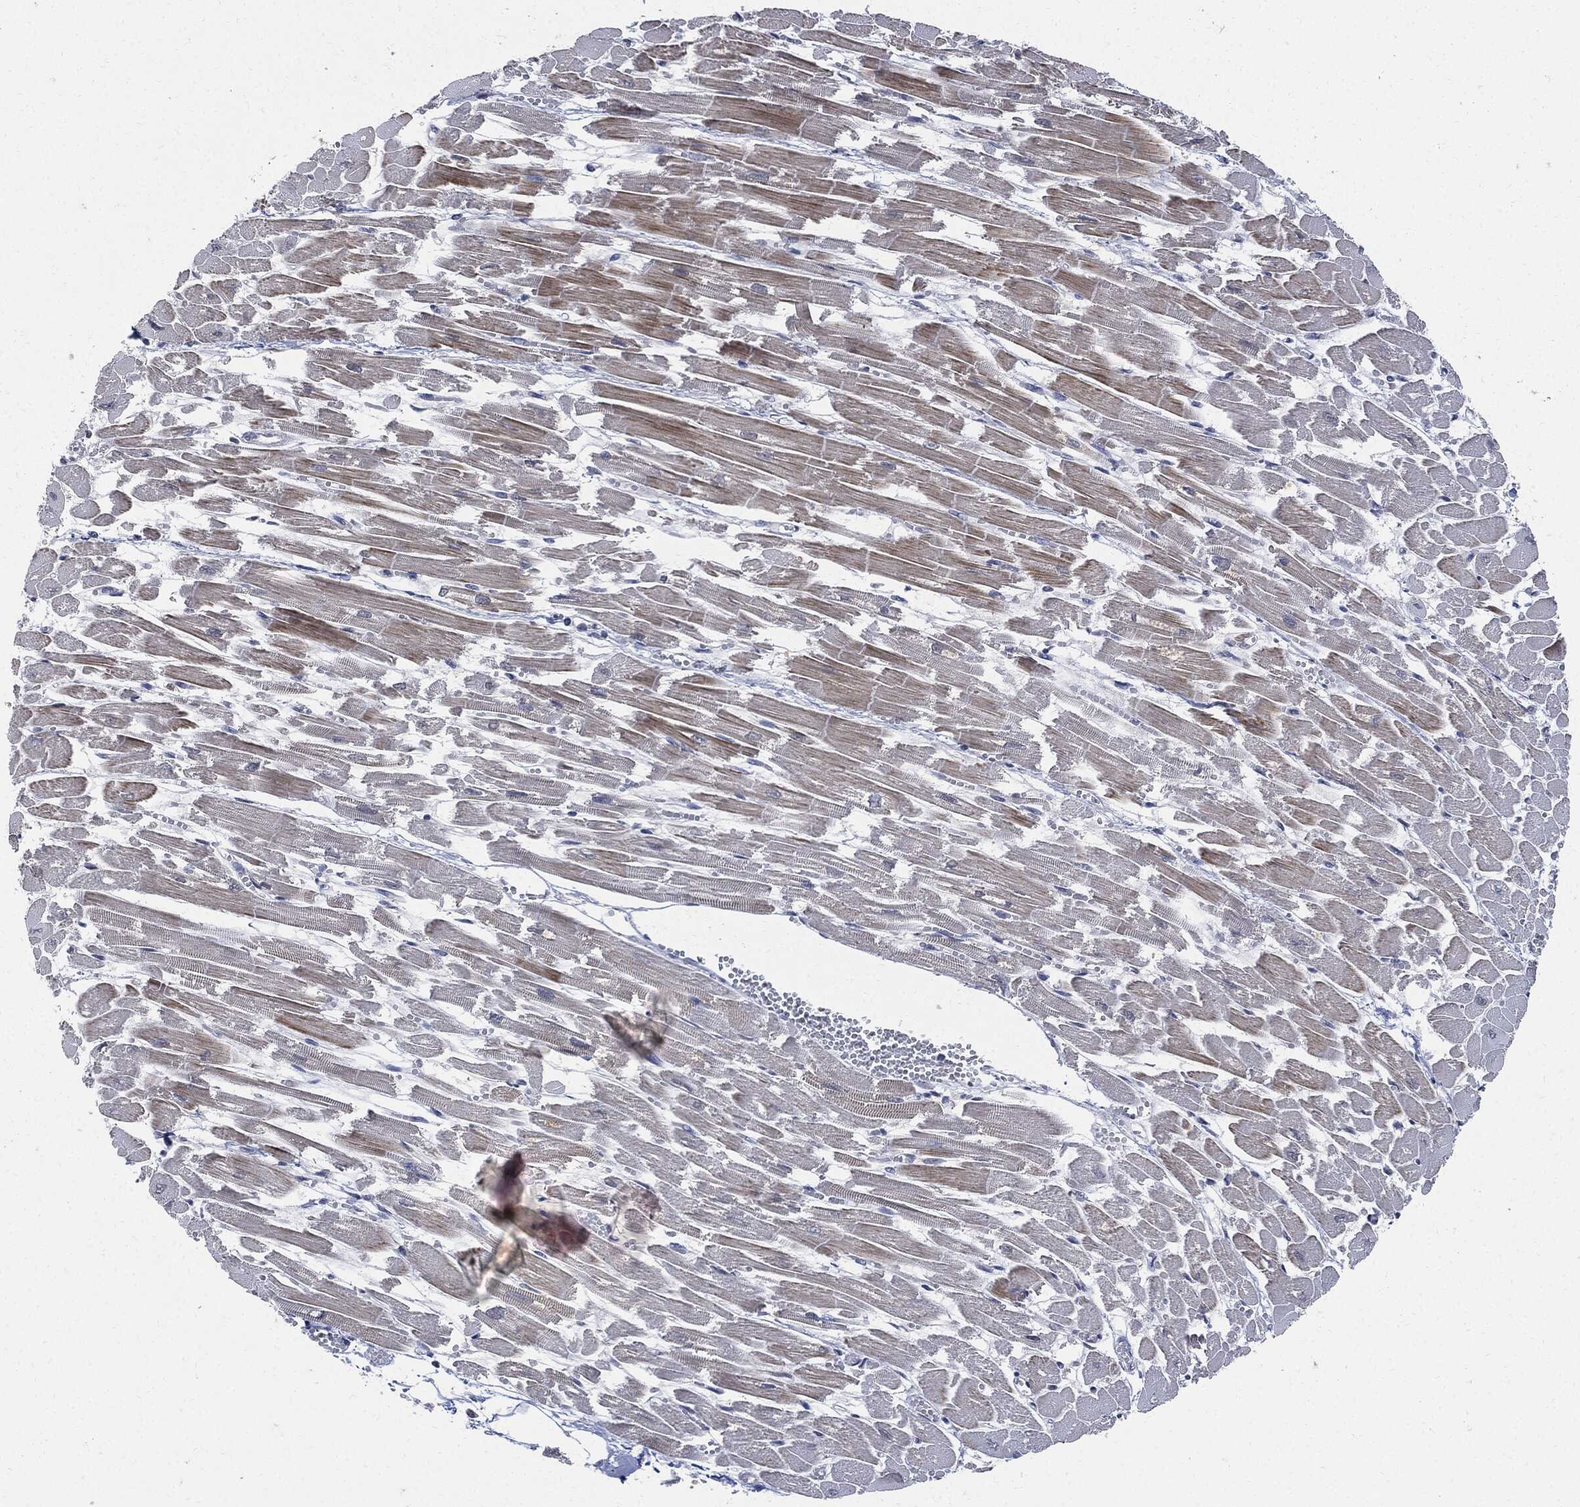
{"staining": {"intensity": "weak", "quantity": "<25%", "location": "cytoplasmic/membranous"}, "tissue": "heart muscle", "cell_type": "Cardiomyocytes", "image_type": "normal", "snomed": [{"axis": "morphology", "description": "Normal tissue, NOS"}, {"axis": "topography", "description": "Heart"}], "caption": "IHC image of benign heart muscle stained for a protein (brown), which shows no staining in cardiomyocytes.", "gene": "PCNA", "patient": {"sex": "female", "age": 52}}